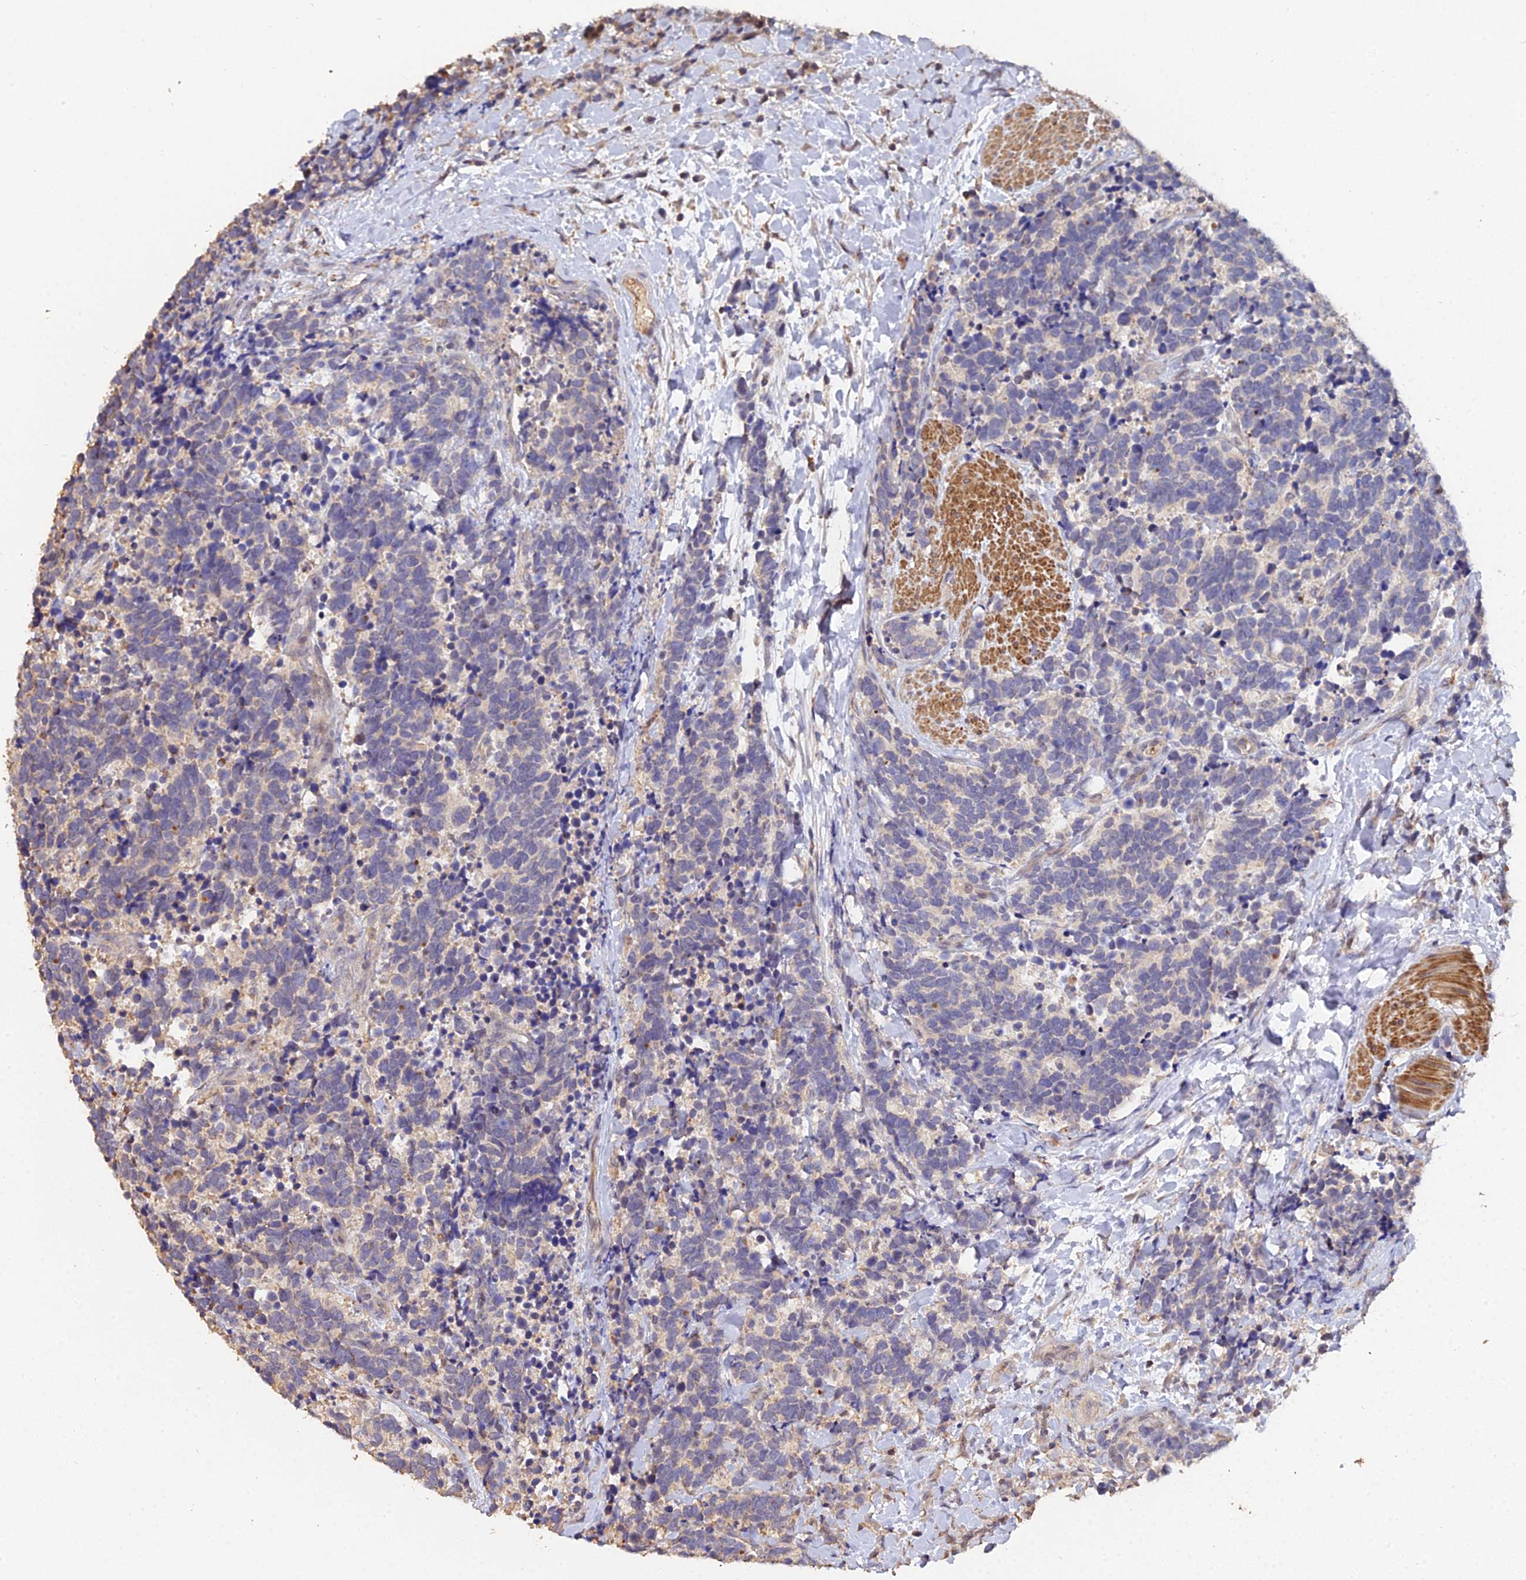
{"staining": {"intensity": "negative", "quantity": "none", "location": "none"}, "tissue": "carcinoid", "cell_type": "Tumor cells", "image_type": "cancer", "snomed": [{"axis": "morphology", "description": "Carcinoma, NOS"}, {"axis": "morphology", "description": "Carcinoid, malignant, NOS"}, {"axis": "topography", "description": "Prostate"}], "caption": "There is no significant positivity in tumor cells of carcinoid (malignant).", "gene": "LSM5", "patient": {"sex": "male", "age": 57}}